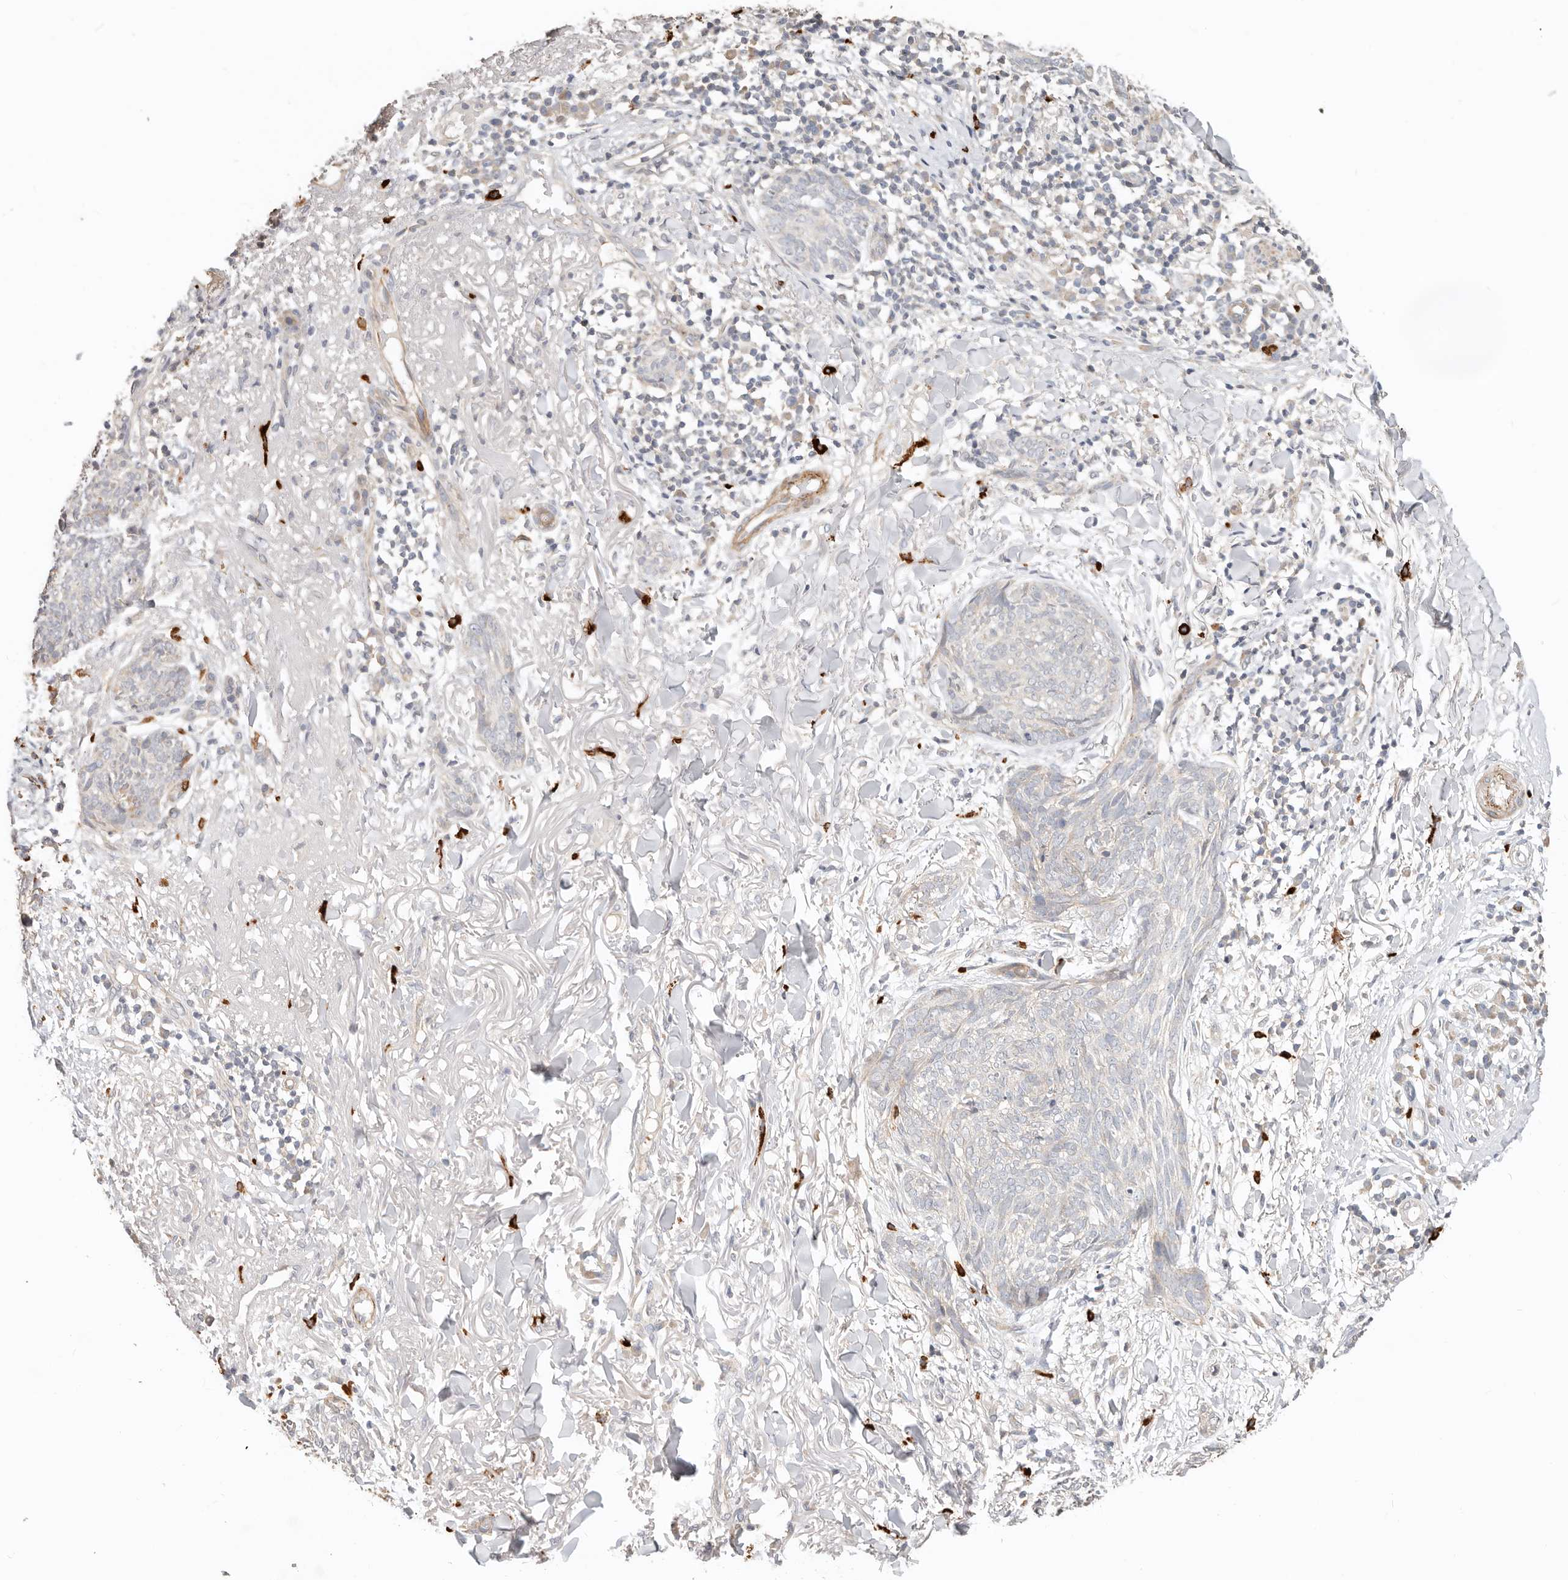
{"staining": {"intensity": "negative", "quantity": "none", "location": "none"}, "tissue": "skin cancer", "cell_type": "Tumor cells", "image_type": "cancer", "snomed": [{"axis": "morphology", "description": "Basal cell carcinoma"}, {"axis": "topography", "description": "Skin"}], "caption": "Tumor cells show no significant positivity in basal cell carcinoma (skin).", "gene": "ZRANB1", "patient": {"sex": "male", "age": 85}}